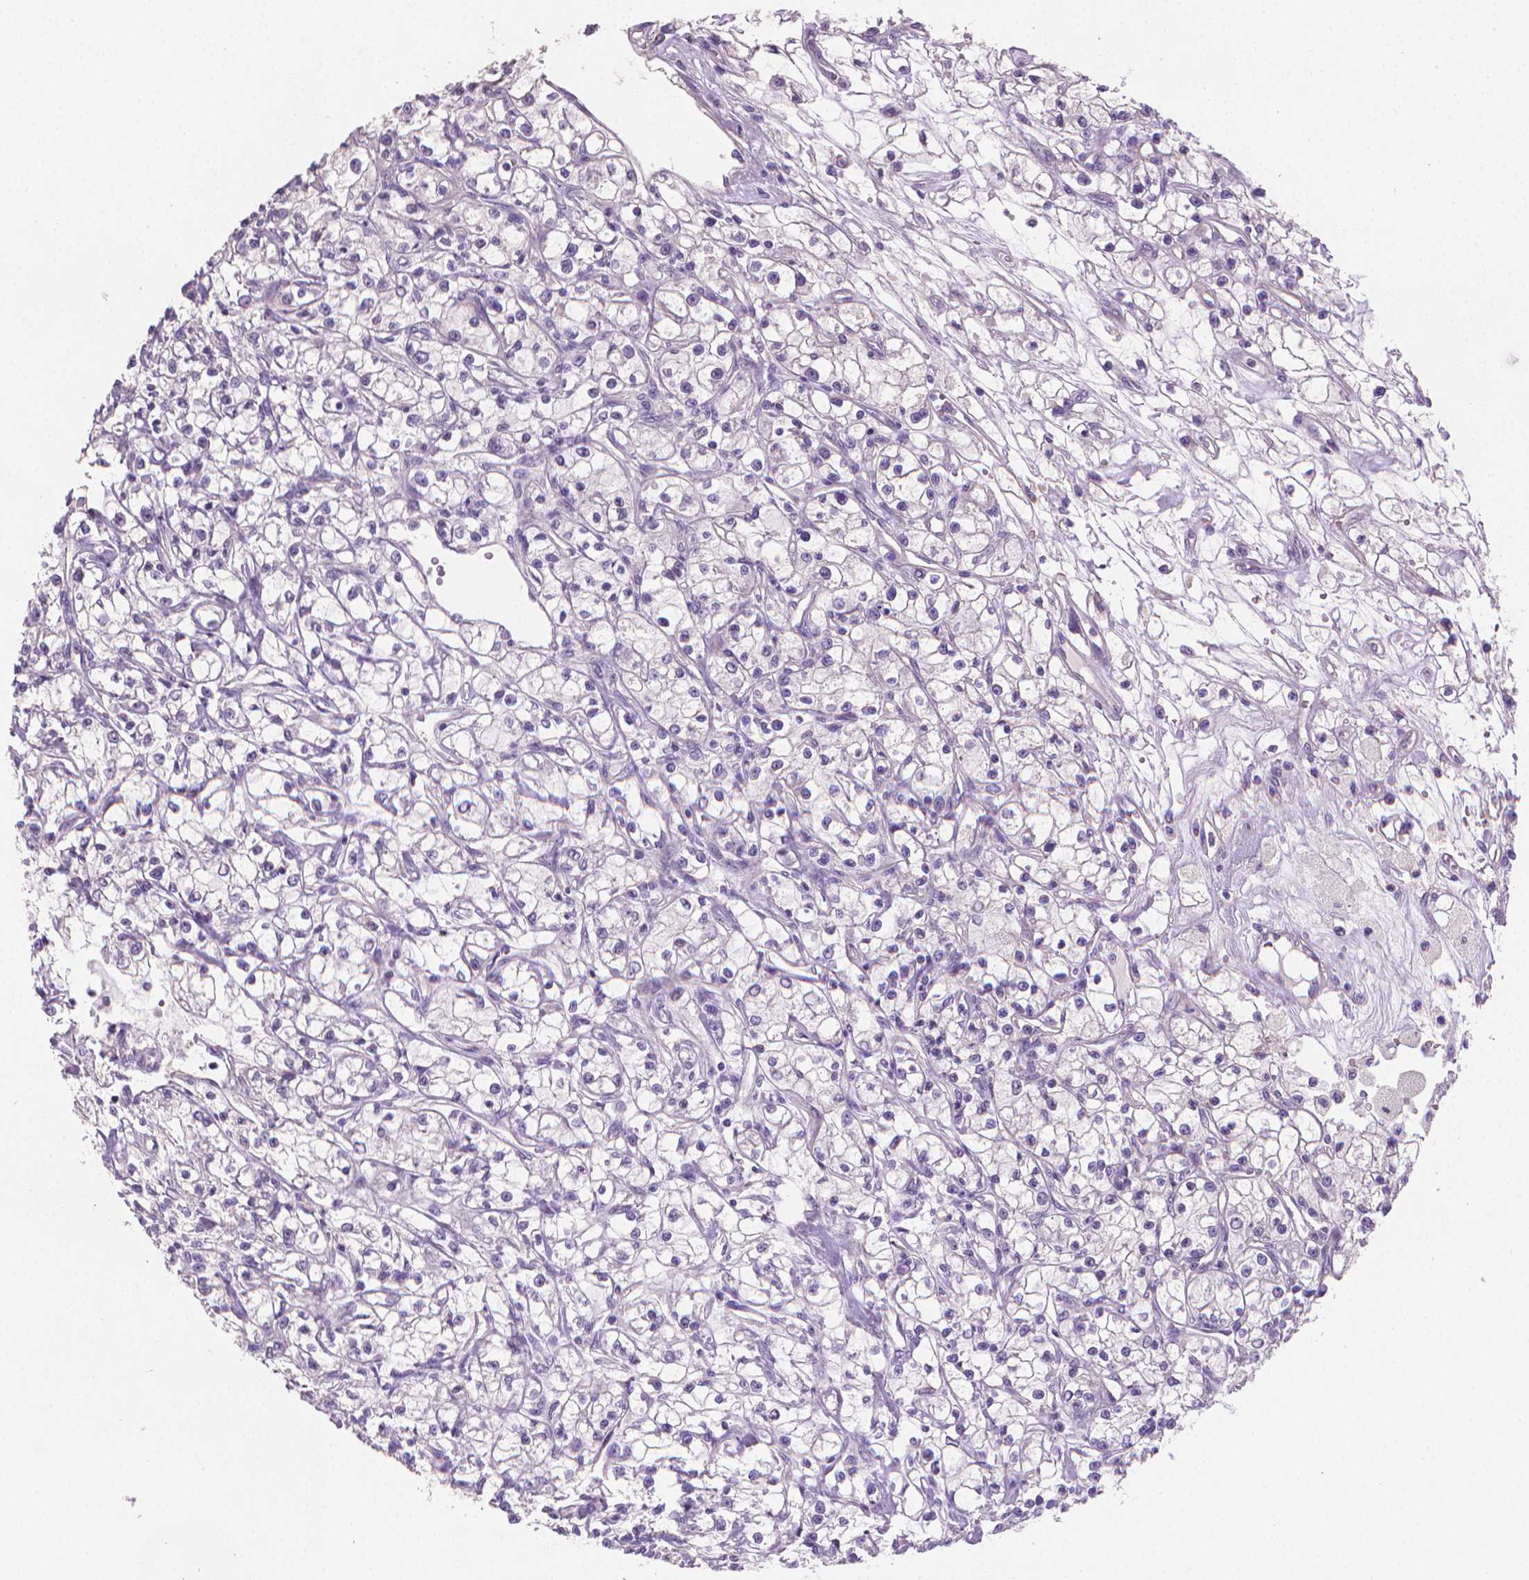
{"staining": {"intensity": "negative", "quantity": "none", "location": "none"}, "tissue": "renal cancer", "cell_type": "Tumor cells", "image_type": "cancer", "snomed": [{"axis": "morphology", "description": "Adenocarcinoma, NOS"}, {"axis": "topography", "description": "Kidney"}], "caption": "A high-resolution micrograph shows immunohistochemistry staining of renal cancer (adenocarcinoma), which demonstrates no significant expression in tumor cells. (DAB immunohistochemistry with hematoxylin counter stain).", "gene": "CLXN", "patient": {"sex": "female", "age": 59}}